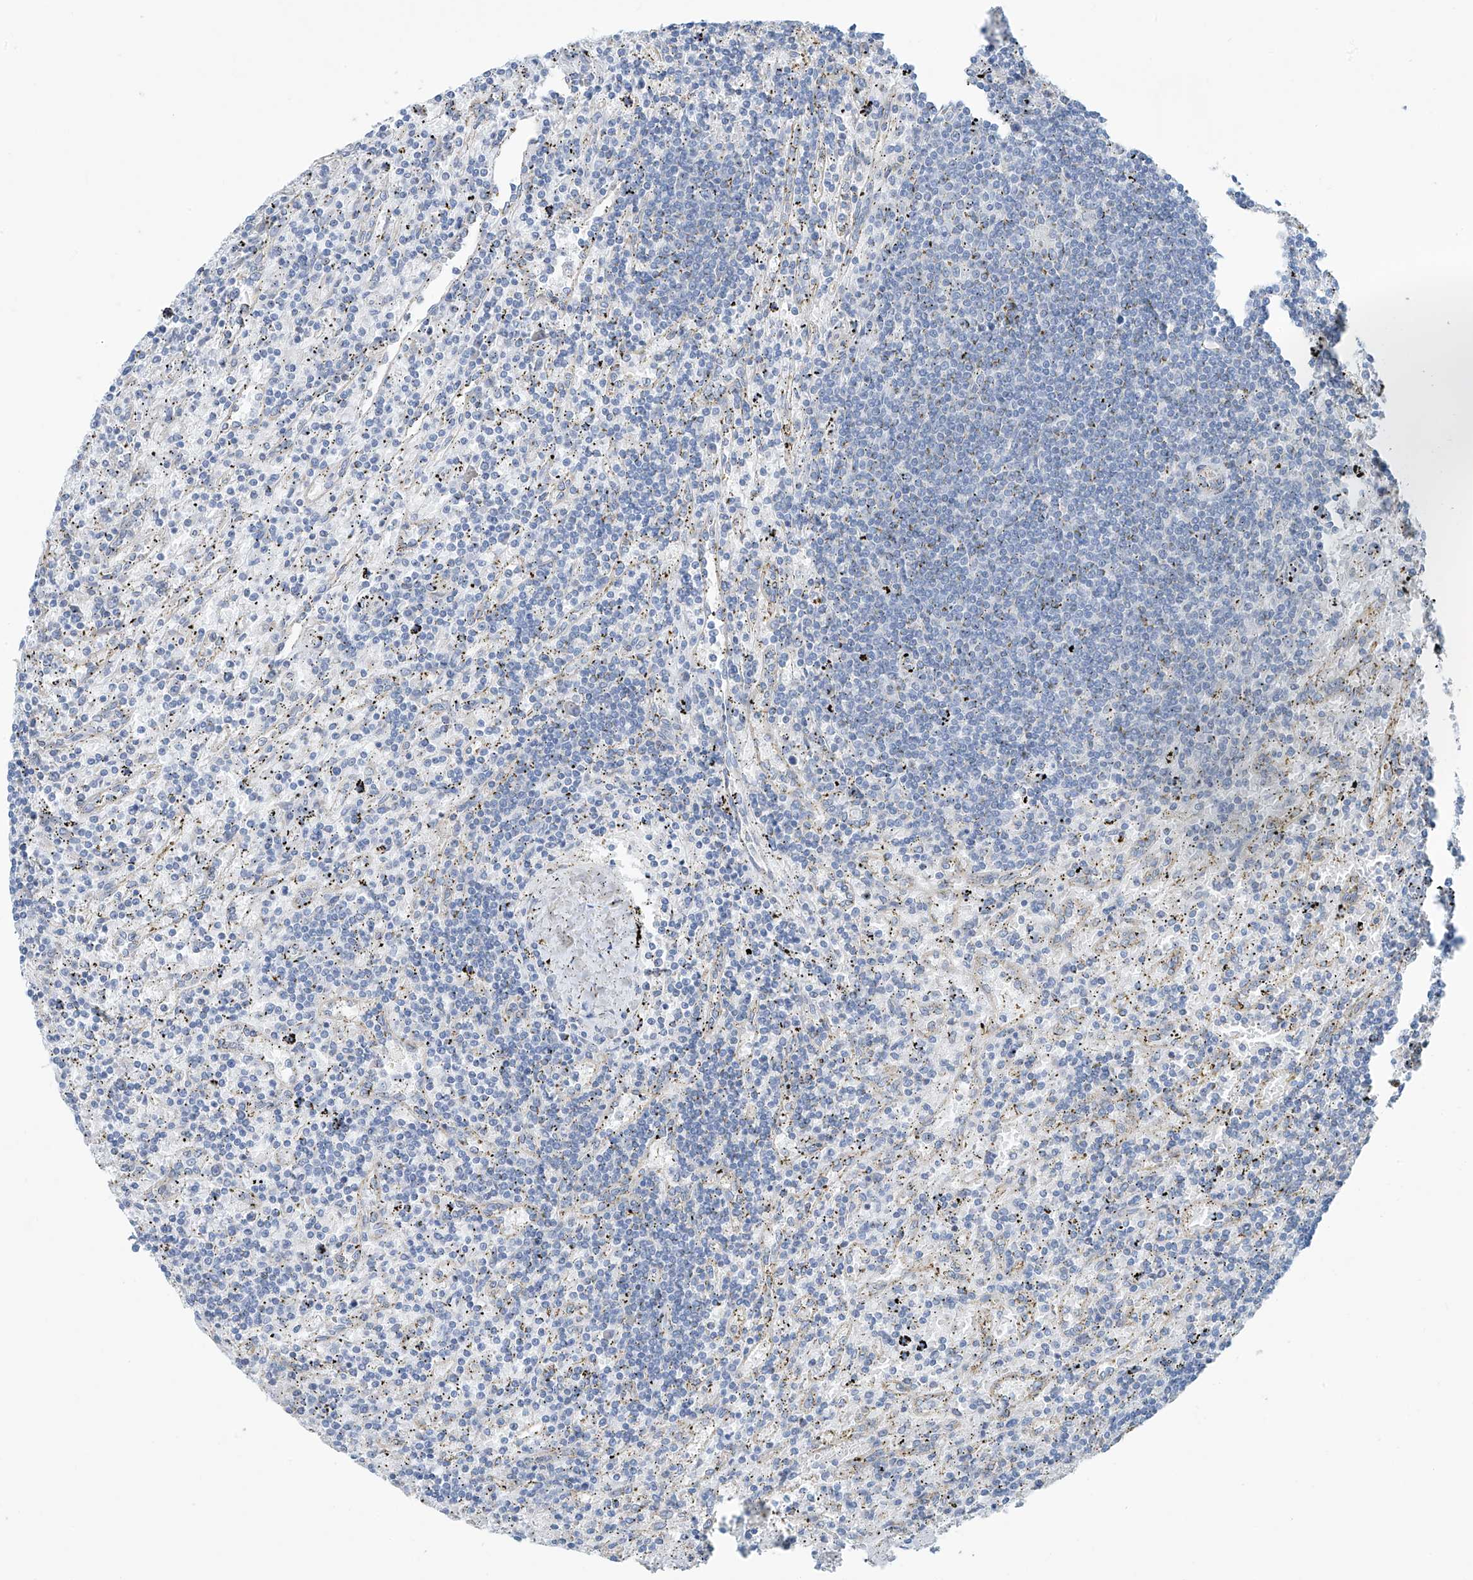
{"staining": {"intensity": "negative", "quantity": "none", "location": "none"}, "tissue": "lymphoma", "cell_type": "Tumor cells", "image_type": "cancer", "snomed": [{"axis": "morphology", "description": "Malignant lymphoma, non-Hodgkin's type, Low grade"}, {"axis": "topography", "description": "Spleen"}], "caption": "This is an immunohistochemistry (IHC) micrograph of human malignant lymphoma, non-Hodgkin's type (low-grade). There is no expression in tumor cells.", "gene": "RCN2", "patient": {"sex": "male", "age": 76}}